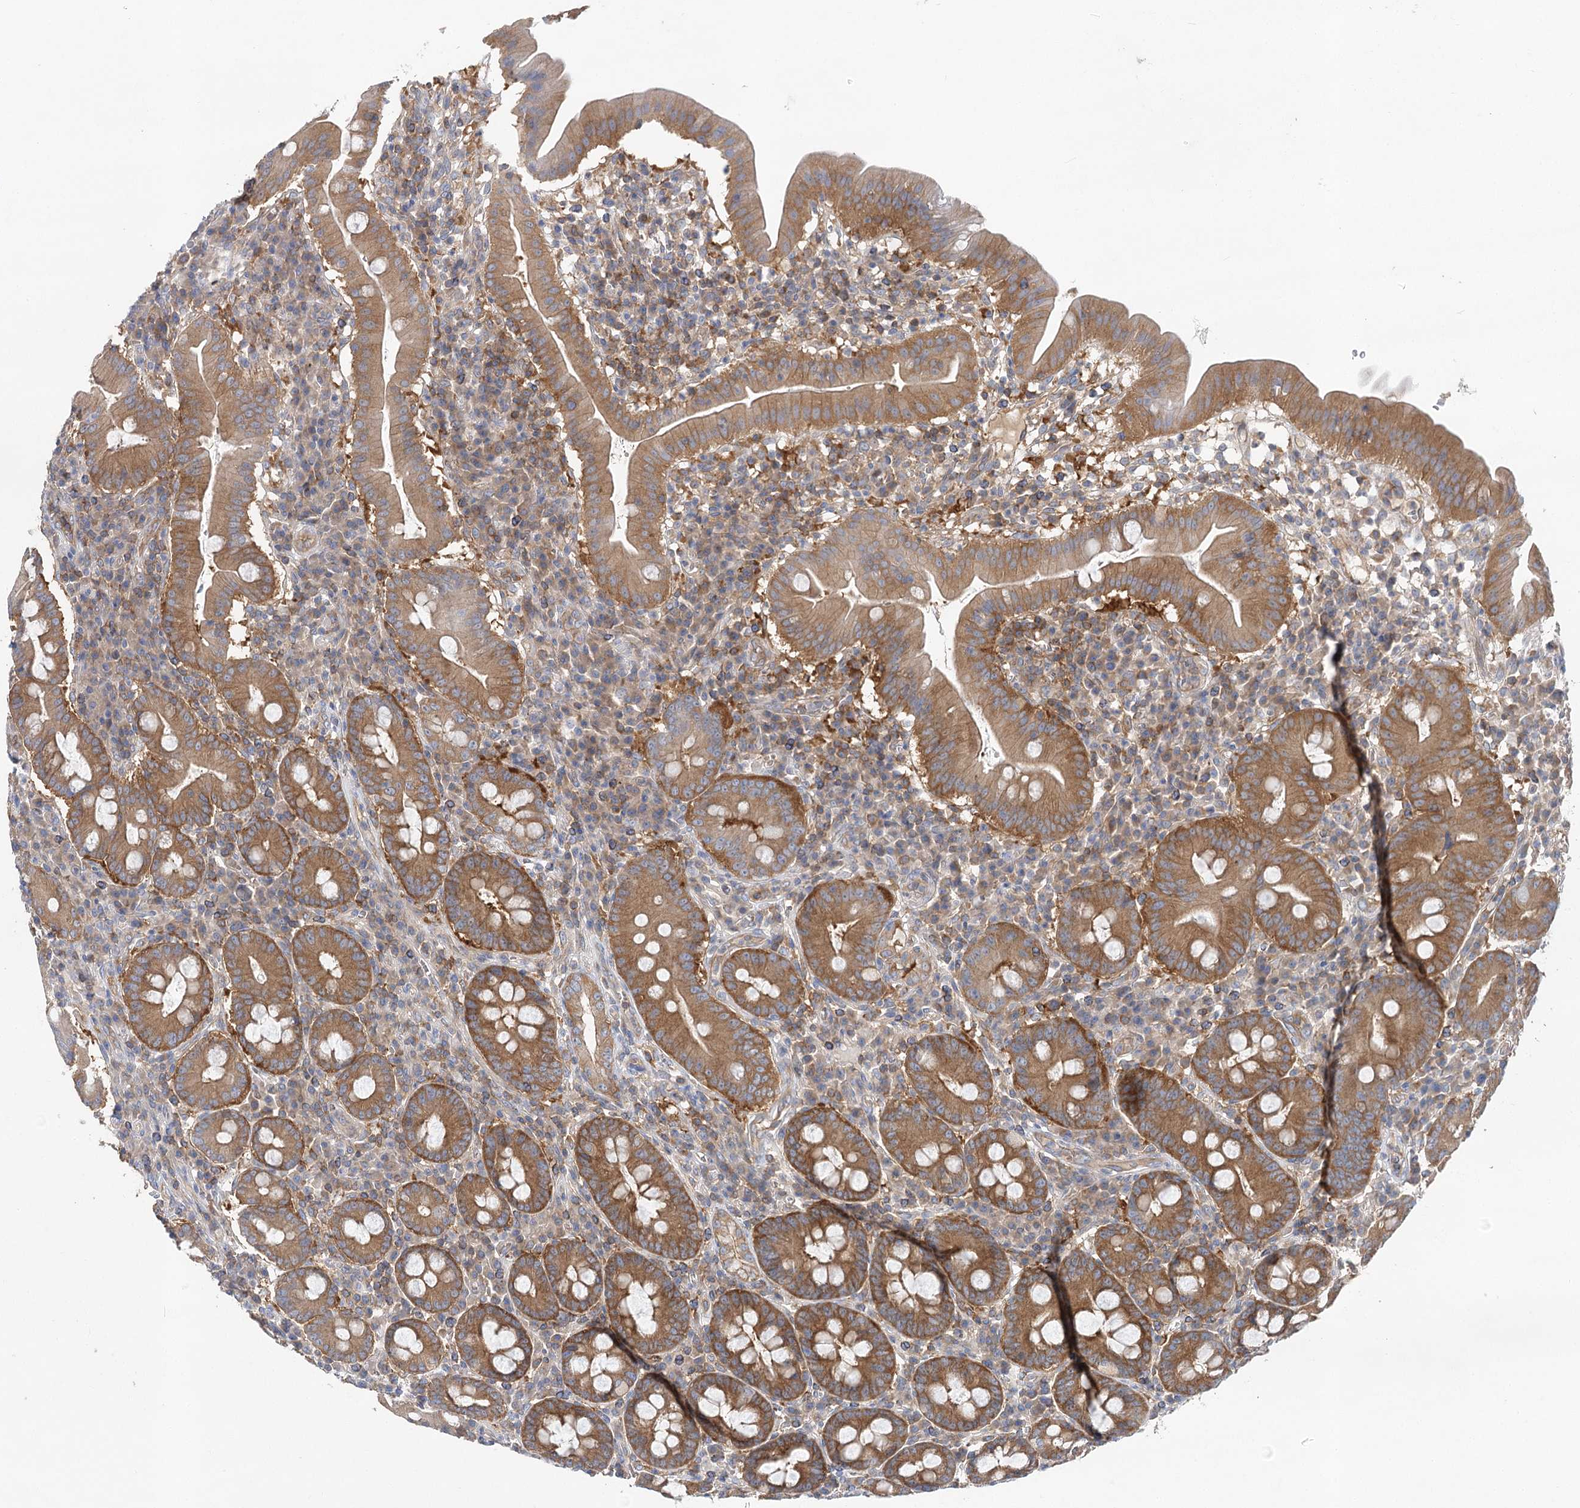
{"staining": {"intensity": "moderate", "quantity": ">75%", "location": "cytoplasmic/membranous"}, "tissue": "duodenum", "cell_type": "Glandular cells", "image_type": "normal", "snomed": [{"axis": "morphology", "description": "Normal tissue, NOS"}, {"axis": "topography", "description": "Duodenum"}], "caption": "Normal duodenum shows moderate cytoplasmic/membranous positivity in approximately >75% of glandular cells The staining was performed using DAB to visualize the protein expression in brown, while the nuclei were stained in blue with hematoxylin (Magnification: 20x)..", "gene": "ABRAXAS2", "patient": {"sex": "male", "age": 50}}